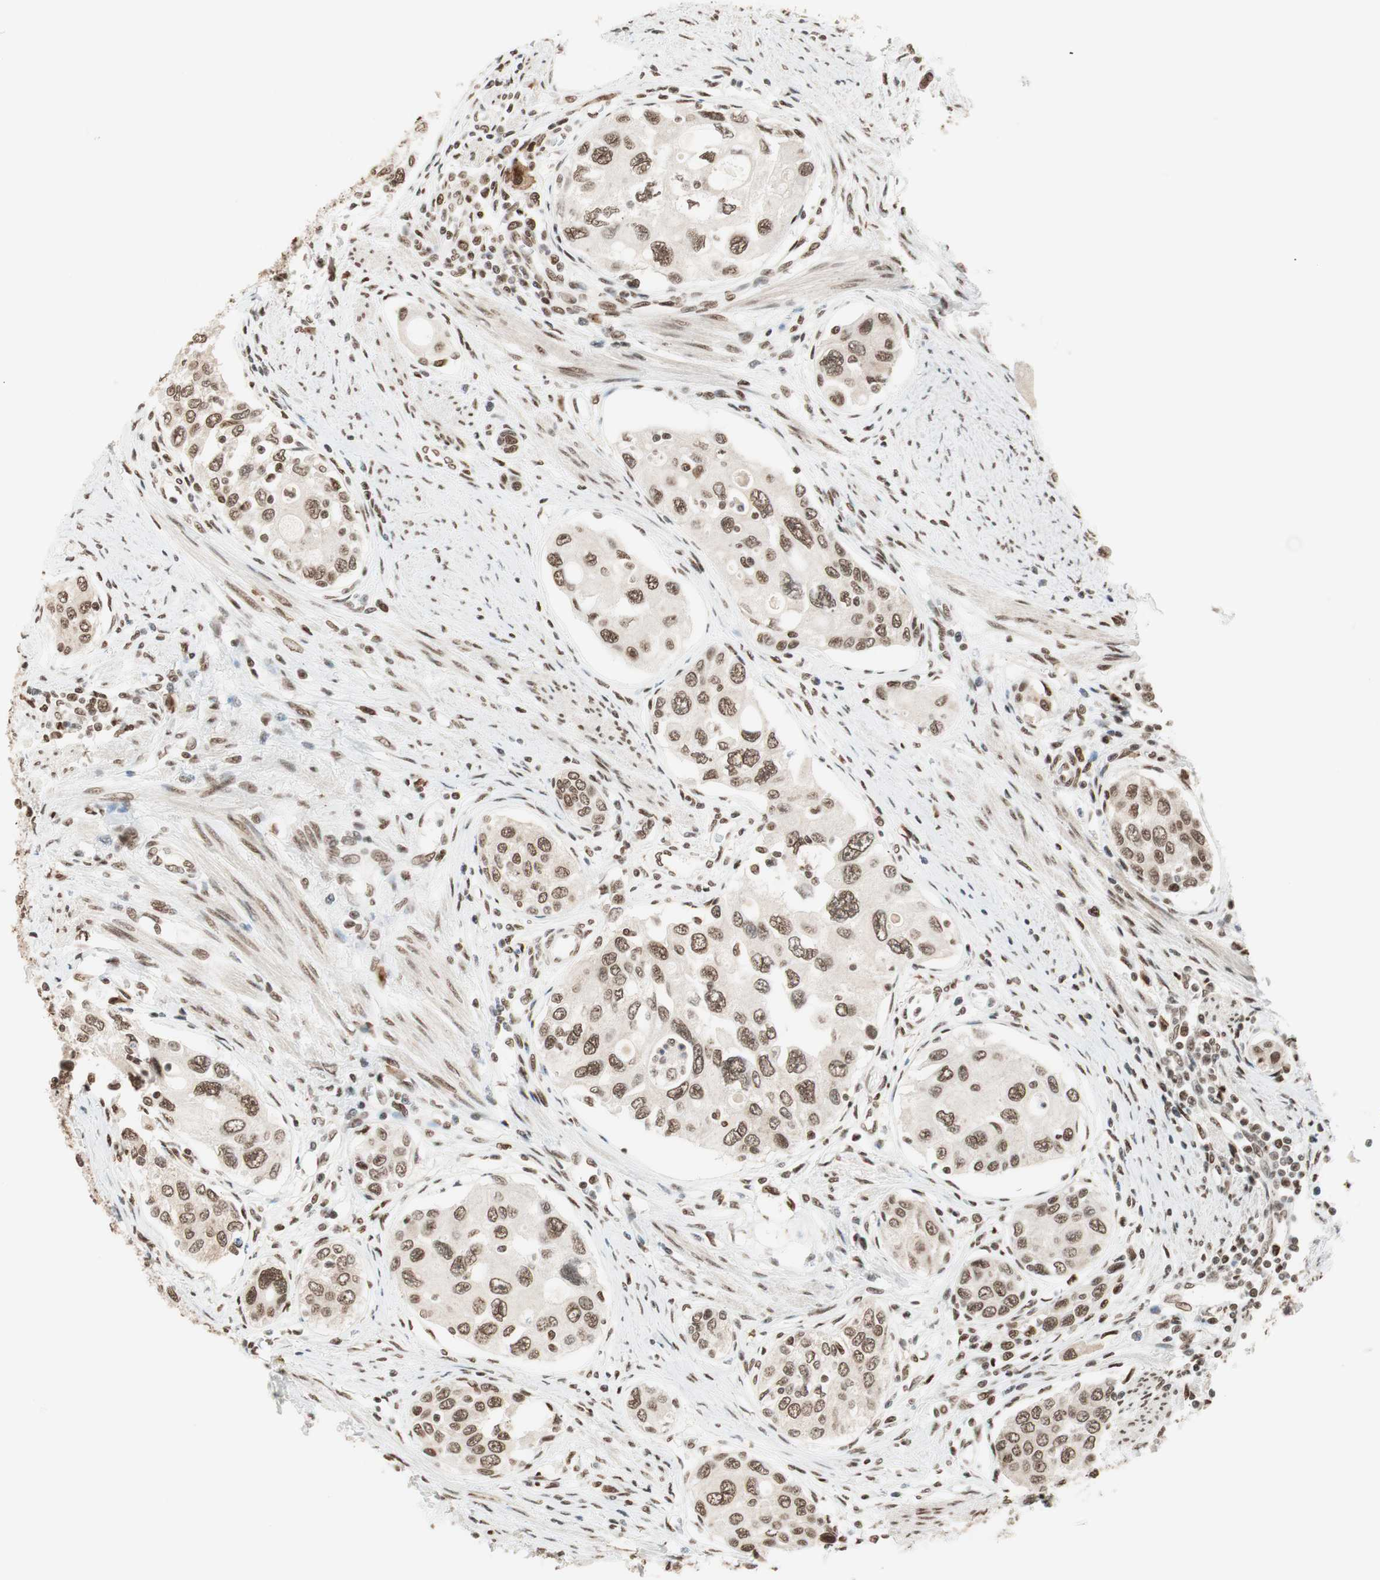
{"staining": {"intensity": "moderate", "quantity": ">75%", "location": "nuclear"}, "tissue": "urothelial cancer", "cell_type": "Tumor cells", "image_type": "cancer", "snomed": [{"axis": "morphology", "description": "Urothelial carcinoma, High grade"}, {"axis": "topography", "description": "Urinary bladder"}], "caption": "Immunohistochemical staining of urothelial carcinoma (high-grade) demonstrates medium levels of moderate nuclear positivity in about >75% of tumor cells.", "gene": "SMARCE1", "patient": {"sex": "female", "age": 56}}